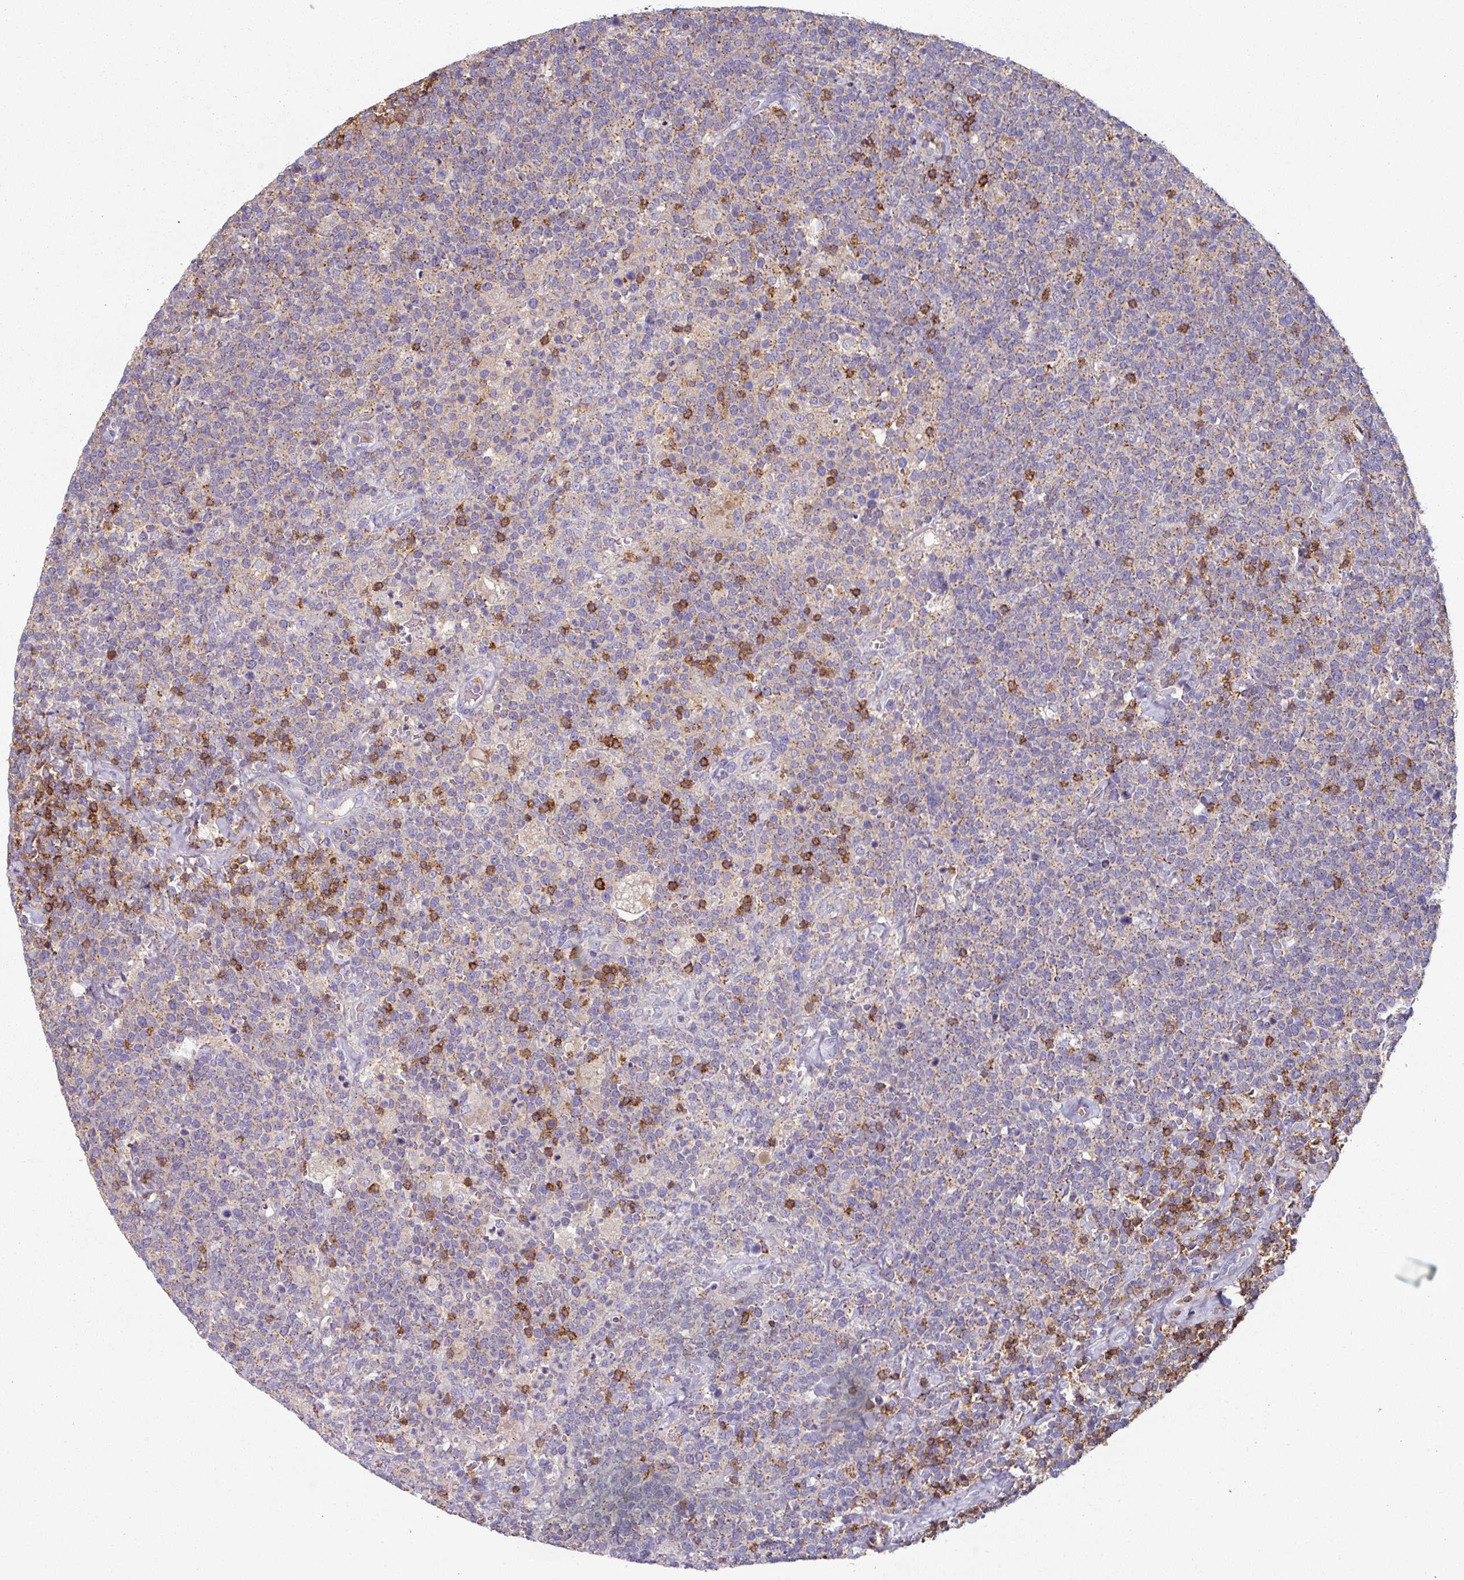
{"staining": {"intensity": "strong", "quantity": "<25%", "location": "cytoplasmic/membranous"}, "tissue": "lymphoma", "cell_type": "Tumor cells", "image_type": "cancer", "snomed": [{"axis": "morphology", "description": "Malignant lymphoma, non-Hodgkin's type, High grade"}, {"axis": "topography", "description": "Lymph node"}], "caption": "Human malignant lymphoma, non-Hodgkin's type (high-grade) stained for a protein (brown) reveals strong cytoplasmic/membranous positive staining in approximately <25% of tumor cells.", "gene": "CD3G", "patient": {"sex": "male", "age": 61}}